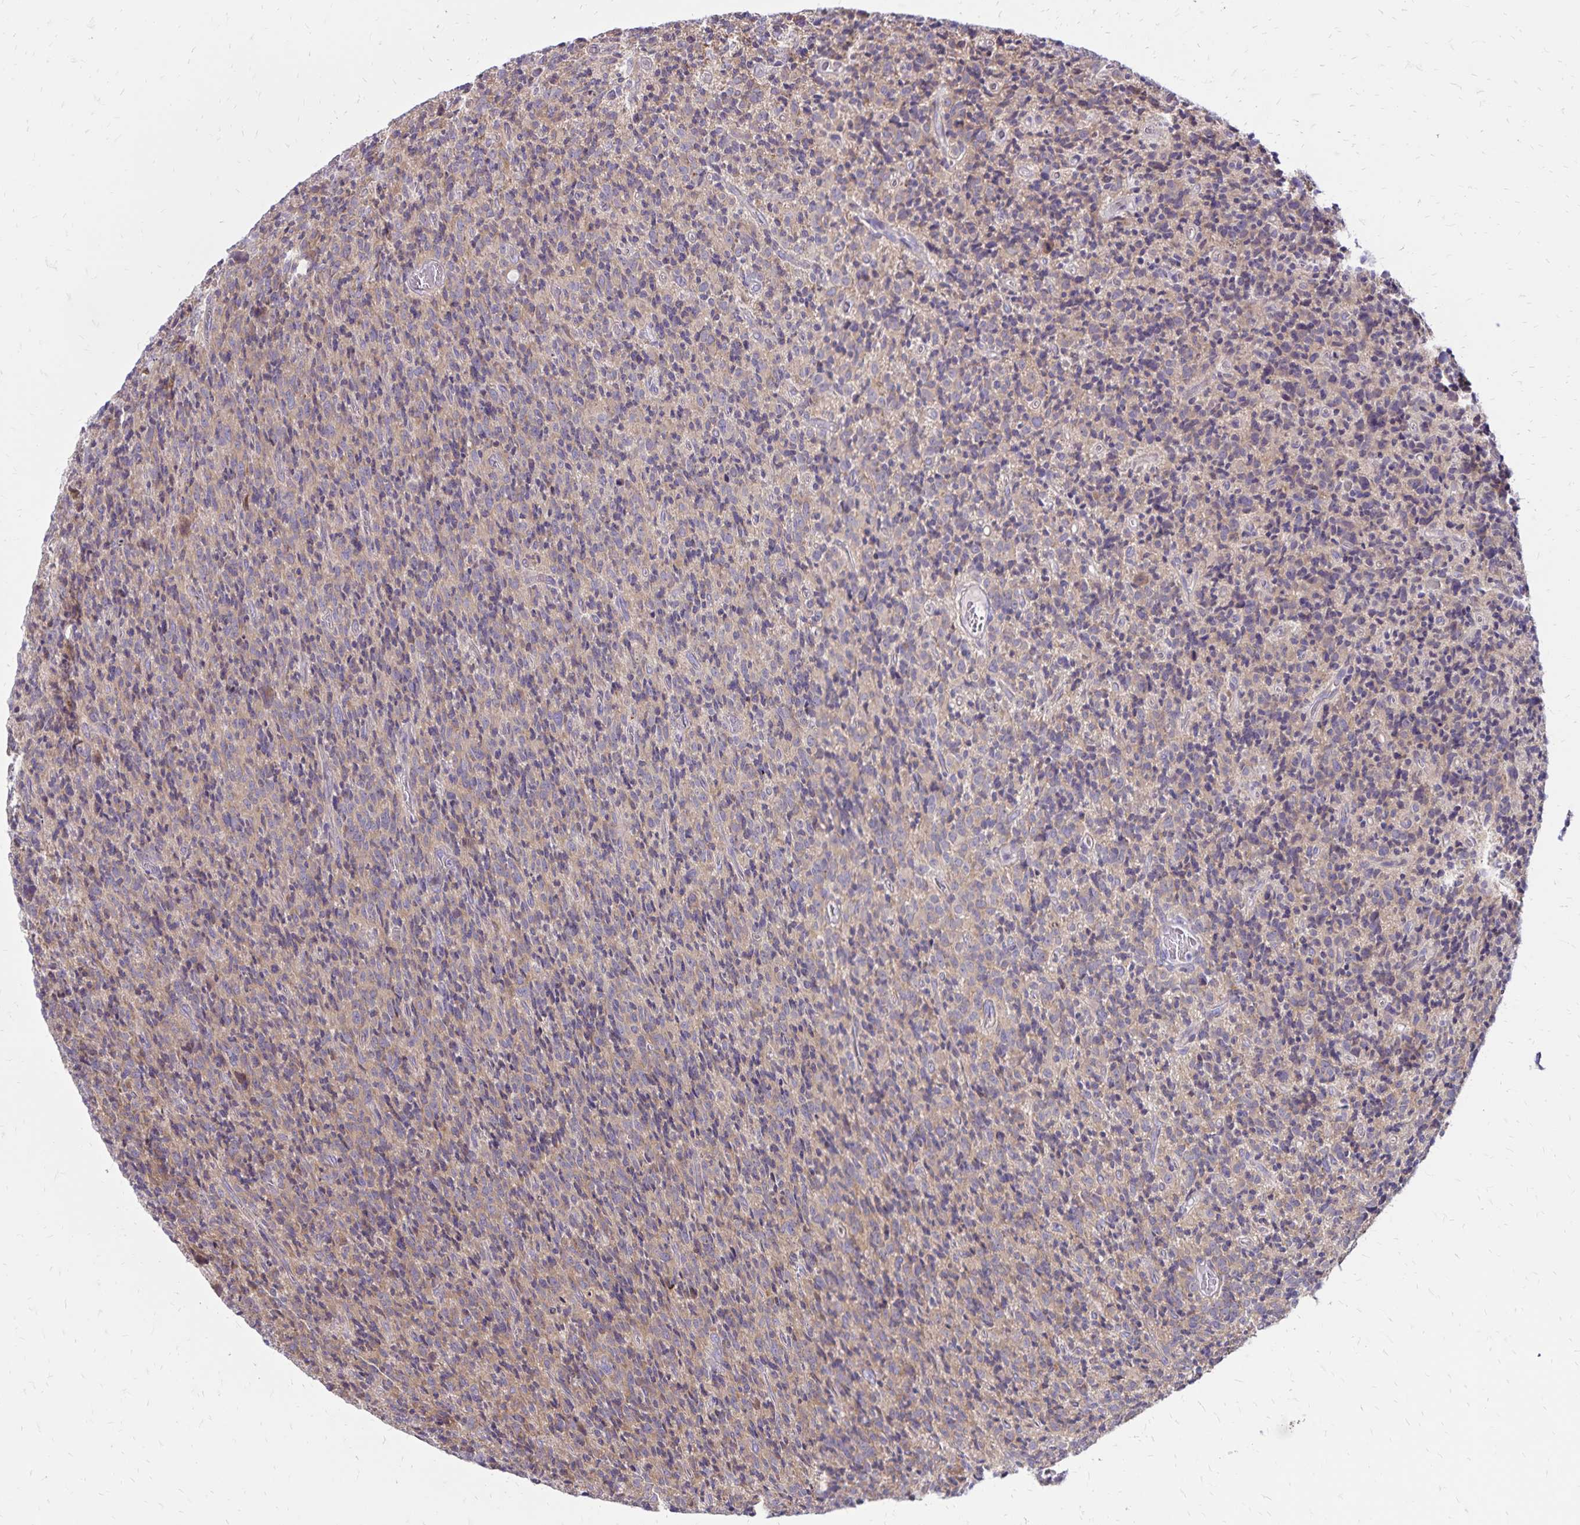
{"staining": {"intensity": "weak", "quantity": "25%-75%", "location": "cytoplasmic/membranous"}, "tissue": "glioma", "cell_type": "Tumor cells", "image_type": "cancer", "snomed": [{"axis": "morphology", "description": "Glioma, malignant, High grade"}, {"axis": "topography", "description": "Brain"}], "caption": "Immunohistochemical staining of human glioma displays weak cytoplasmic/membranous protein positivity in approximately 25%-75% of tumor cells.", "gene": "FSD1", "patient": {"sex": "male", "age": 76}}